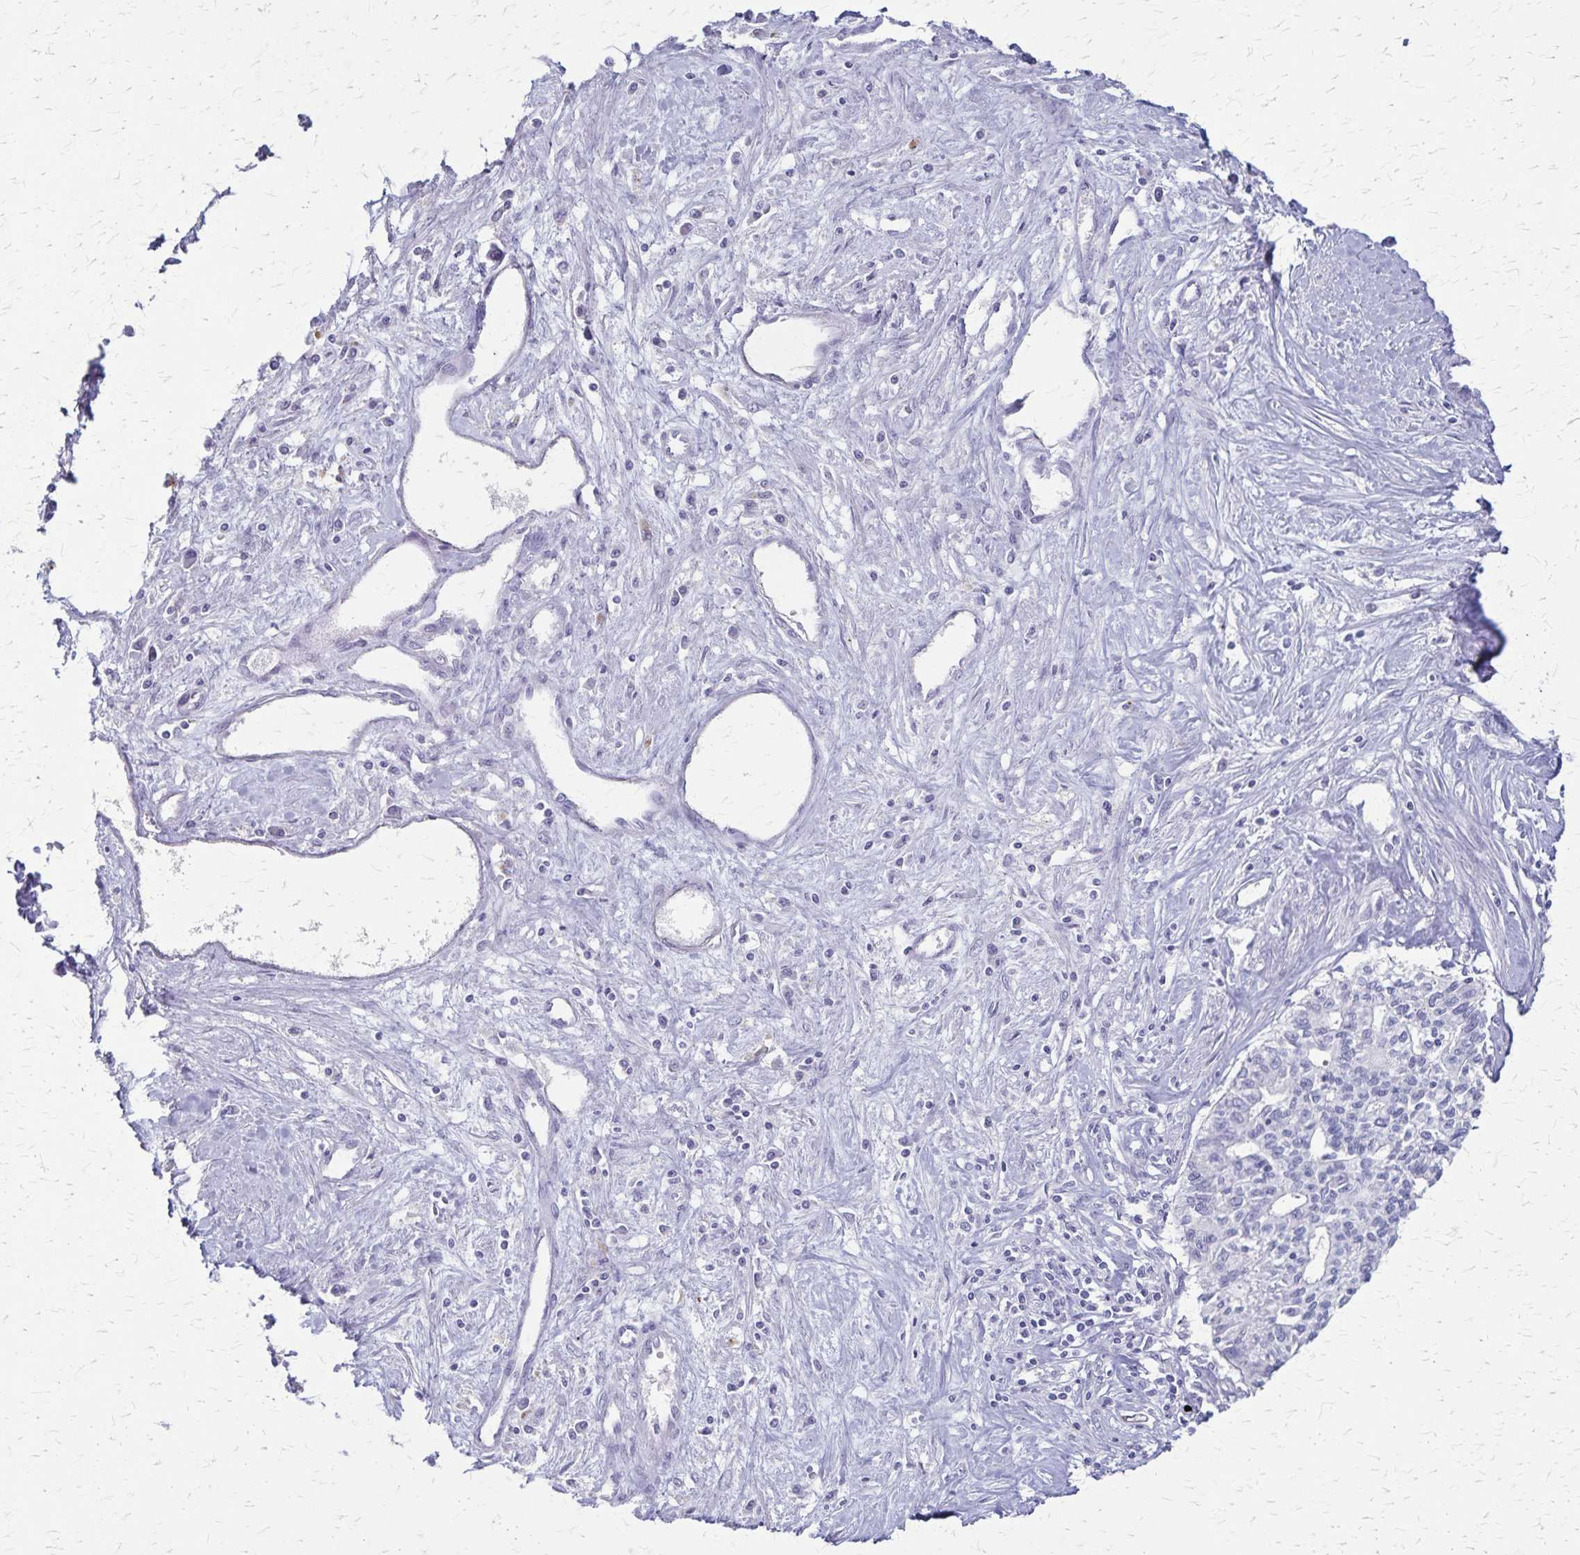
{"staining": {"intensity": "negative", "quantity": "none", "location": "none"}, "tissue": "liver cancer", "cell_type": "Tumor cells", "image_type": "cancer", "snomed": [{"axis": "morphology", "description": "Cholangiocarcinoma"}, {"axis": "topography", "description": "Liver"}], "caption": "Immunohistochemical staining of human liver cancer shows no significant expression in tumor cells.", "gene": "RASL10B", "patient": {"sex": "female", "age": 61}}